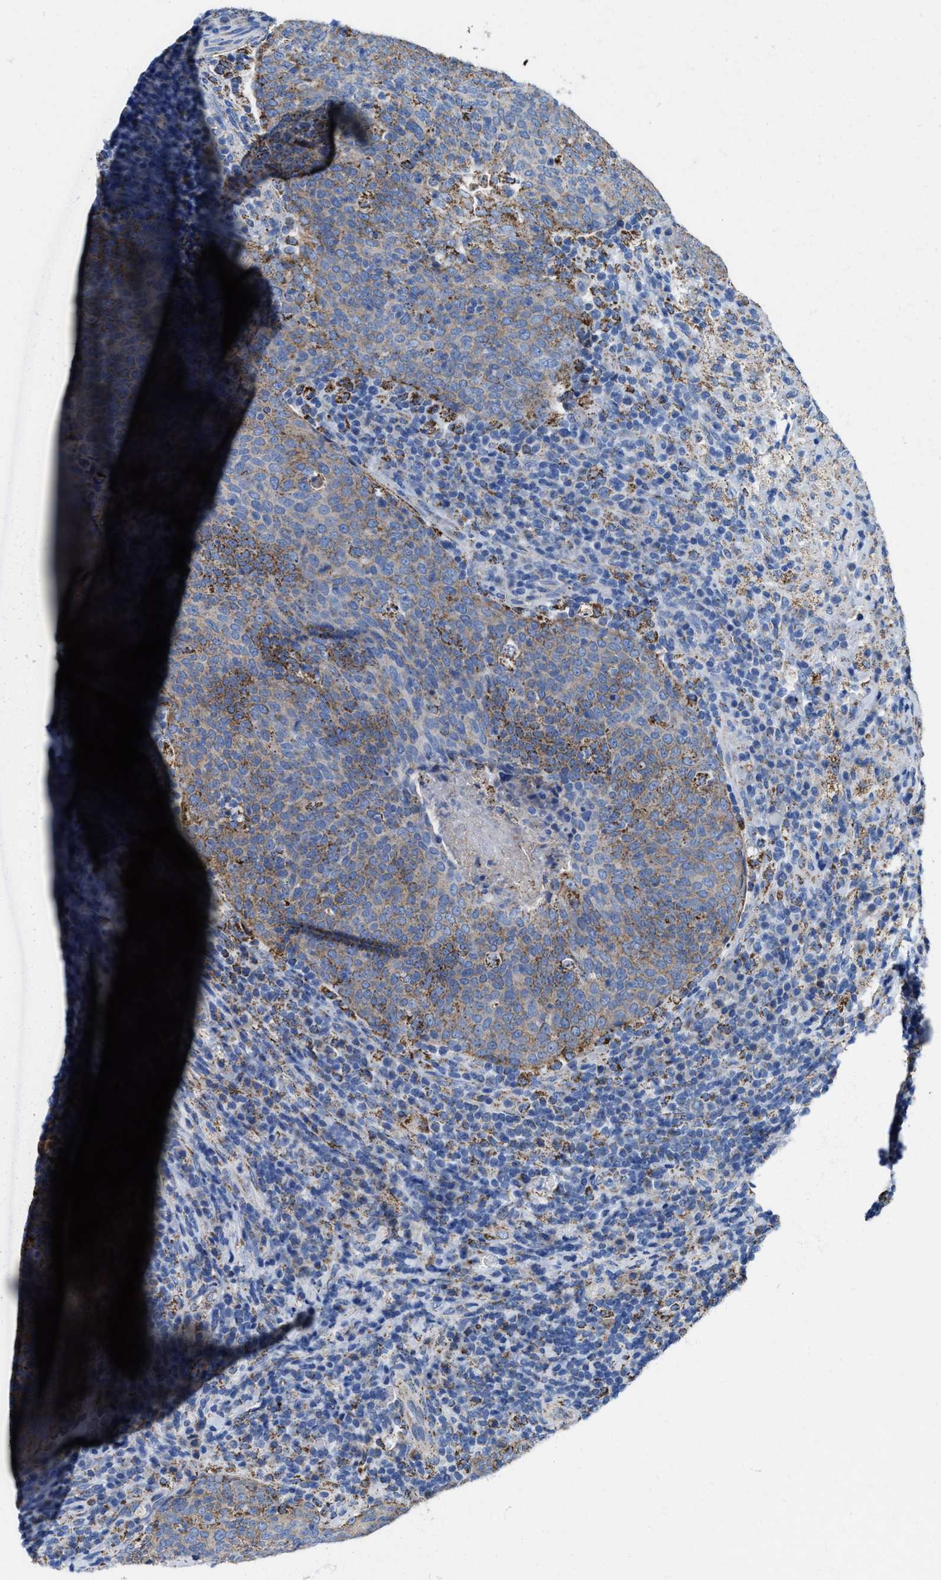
{"staining": {"intensity": "moderate", "quantity": "25%-75%", "location": "cytoplasmic/membranous"}, "tissue": "head and neck cancer", "cell_type": "Tumor cells", "image_type": "cancer", "snomed": [{"axis": "morphology", "description": "Squamous cell carcinoma, NOS"}, {"axis": "morphology", "description": "Squamous cell carcinoma, metastatic, NOS"}, {"axis": "topography", "description": "Lymph node"}, {"axis": "topography", "description": "Head-Neck"}], "caption": "A photomicrograph of head and neck squamous cell carcinoma stained for a protein reveals moderate cytoplasmic/membranous brown staining in tumor cells.", "gene": "ALDH1B1", "patient": {"sex": "male", "age": 62}}